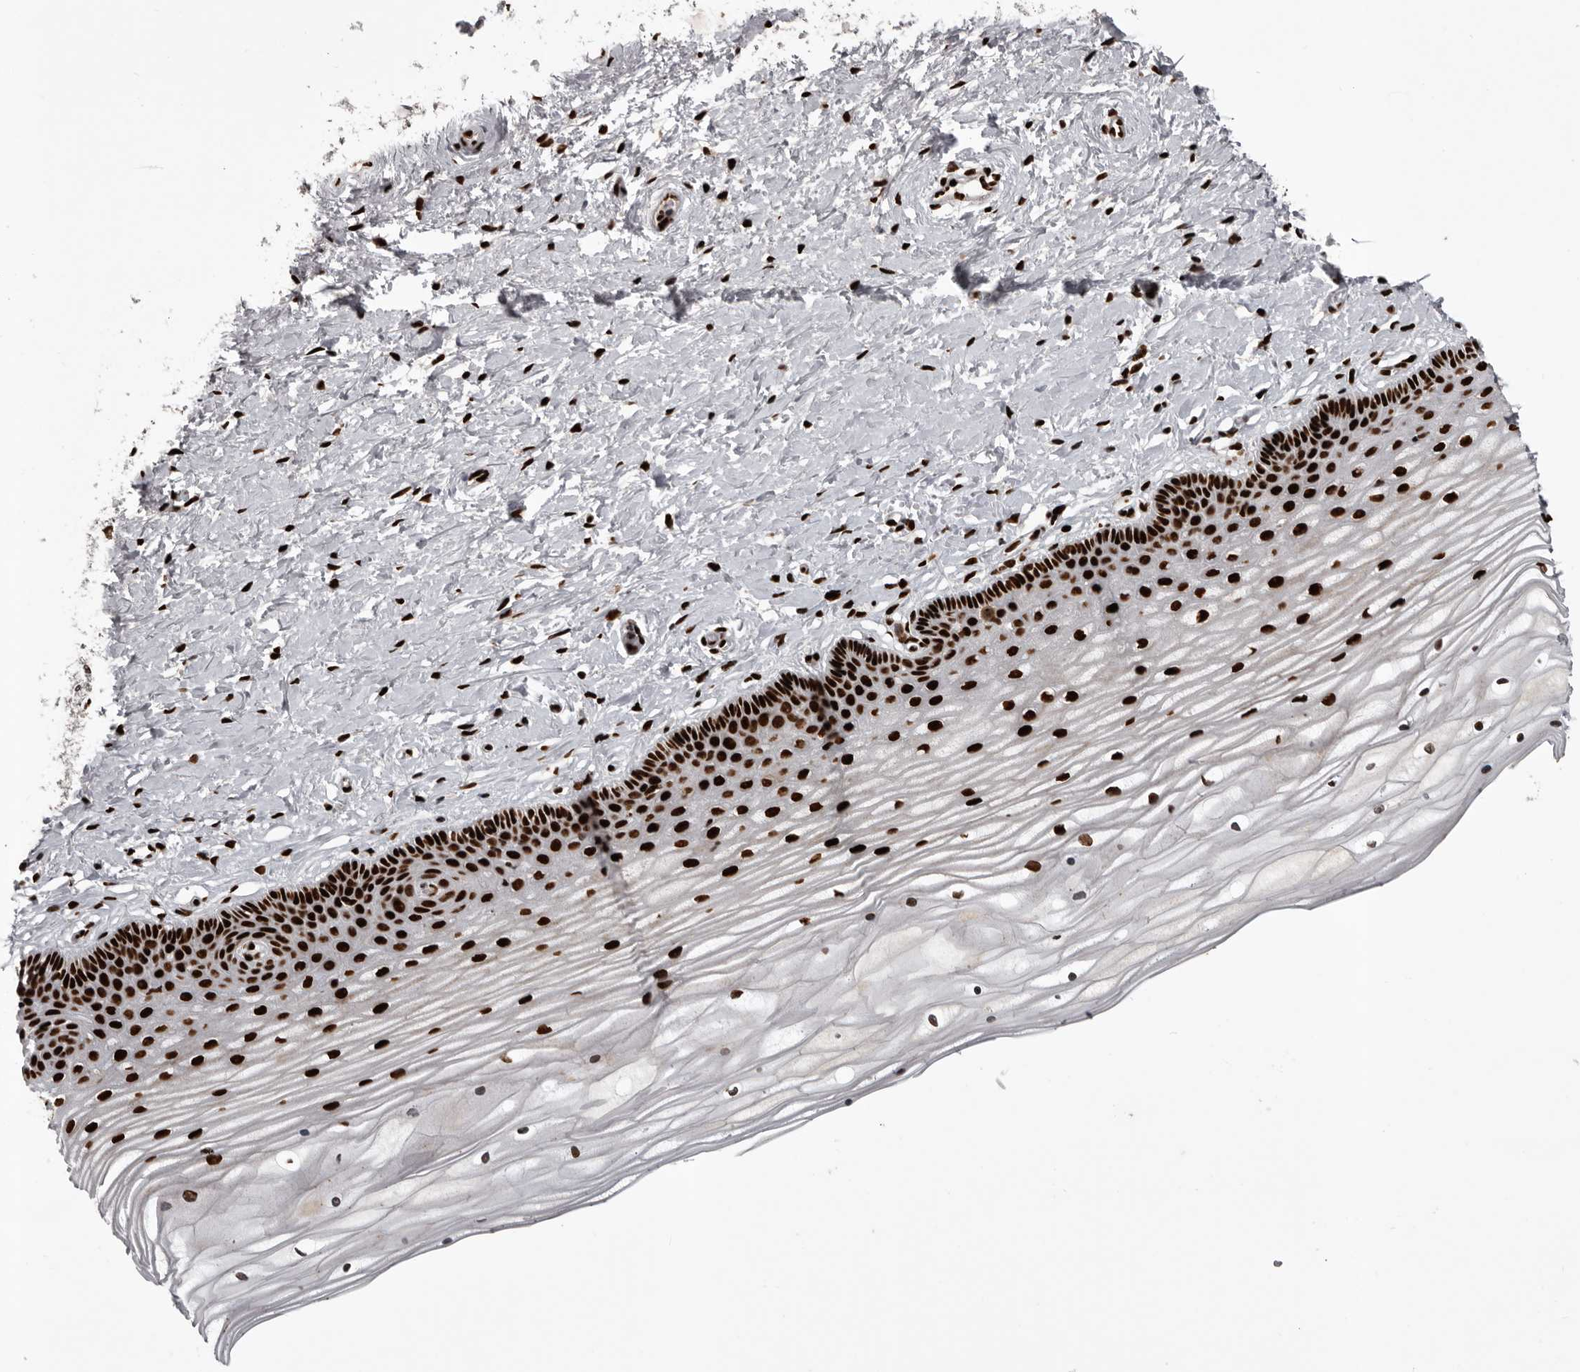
{"staining": {"intensity": "strong", "quantity": ">75%", "location": "nuclear"}, "tissue": "vagina", "cell_type": "Squamous epithelial cells", "image_type": "normal", "snomed": [{"axis": "morphology", "description": "Normal tissue, NOS"}, {"axis": "topography", "description": "Vagina"}, {"axis": "topography", "description": "Cervix"}], "caption": "Protein expression analysis of normal vagina displays strong nuclear staining in about >75% of squamous epithelial cells.", "gene": "NUMA1", "patient": {"sex": "female", "age": 40}}